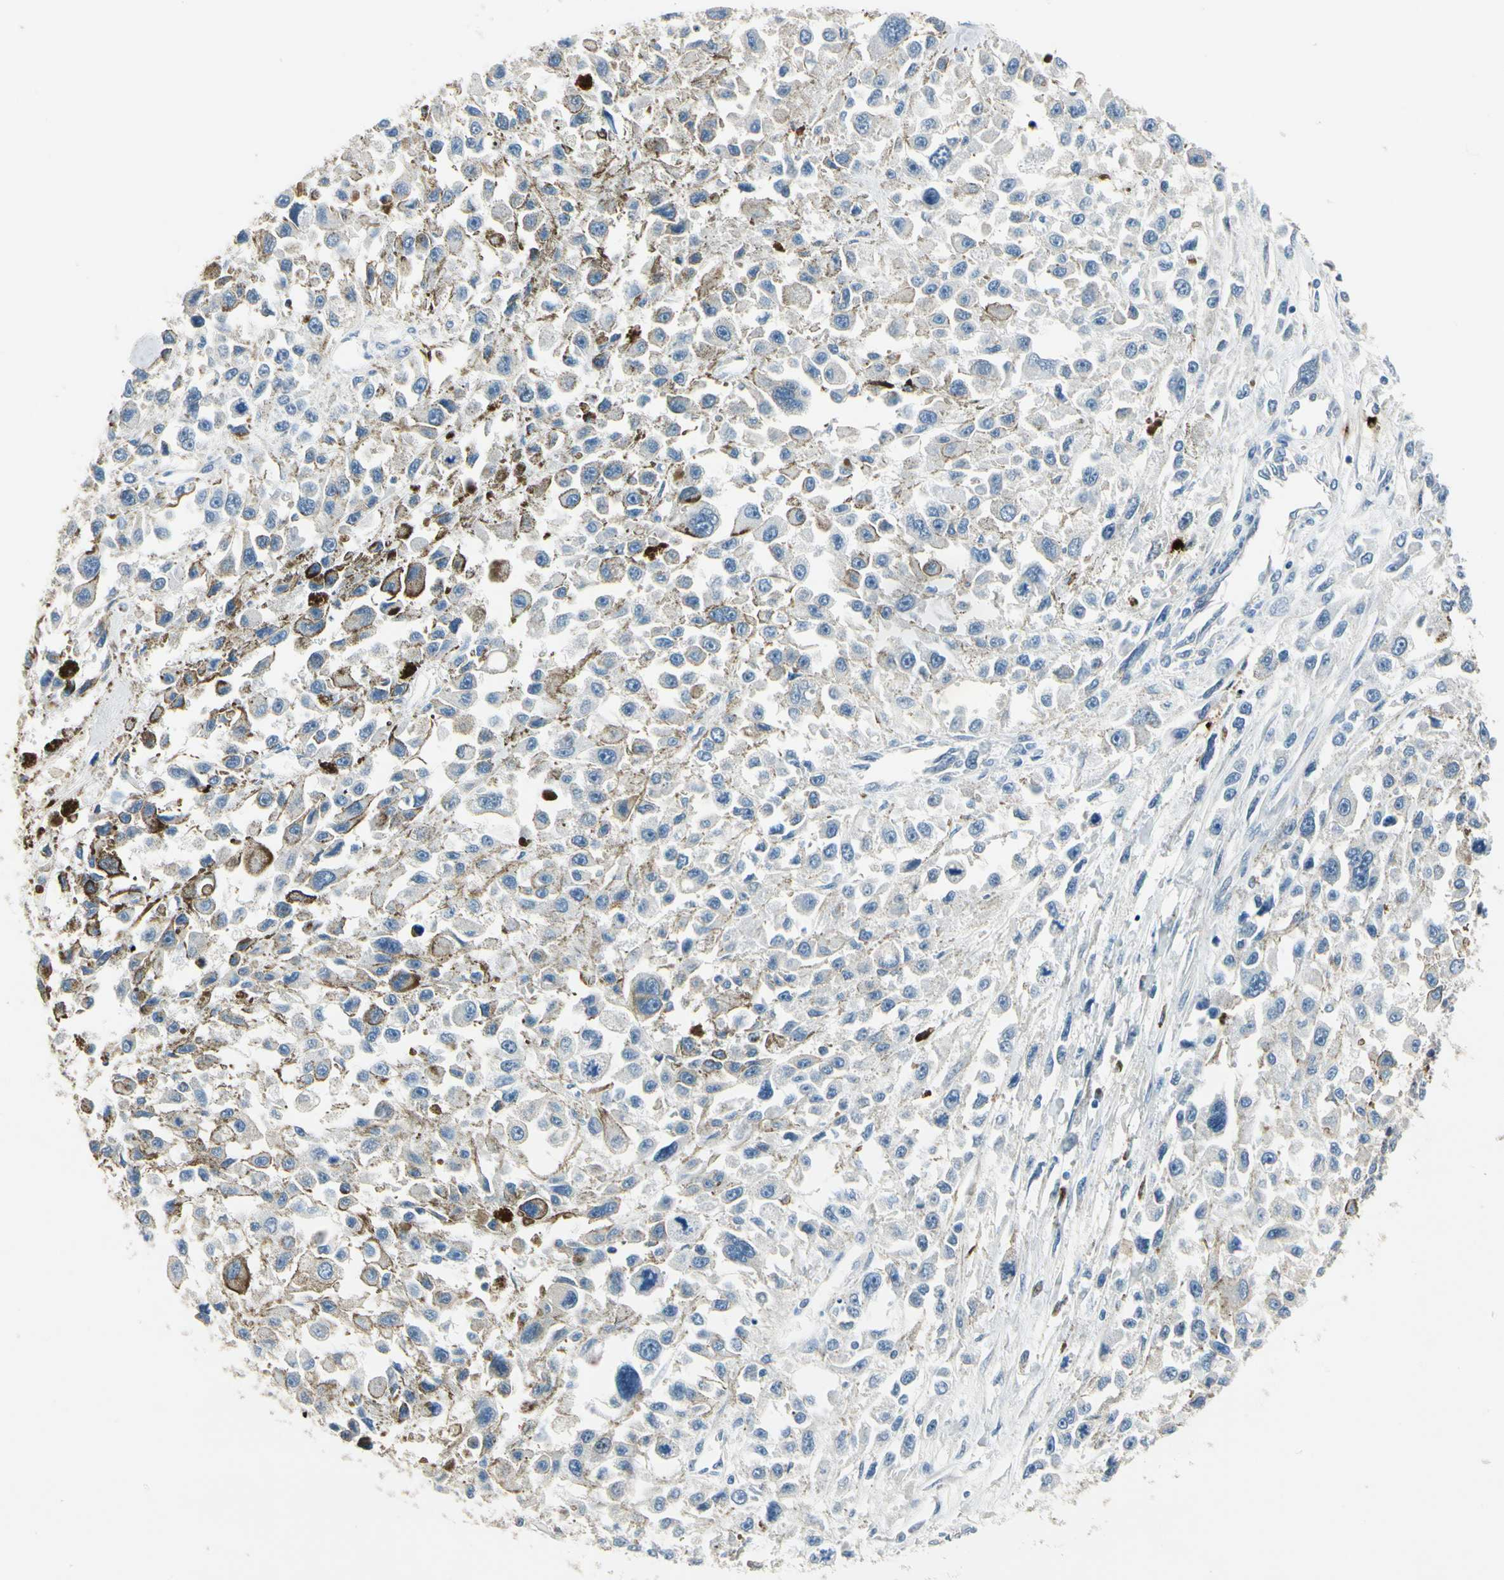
{"staining": {"intensity": "negative", "quantity": "none", "location": "none"}, "tissue": "melanoma", "cell_type": "Tumor cells", "image_type": "cancer", "snomed": [{"axis": "morphology", "description": "Malignant melanoma, Metastatic site"}, {"axis": "topography", "description": "Lymph node"}], "caption": "Micrograph shows no protein positivity in tumor cells of malignant melanoma (metastatic site) tissue.", "gene": "CPA3", "patient": {"sex": "male", "age": 59}}